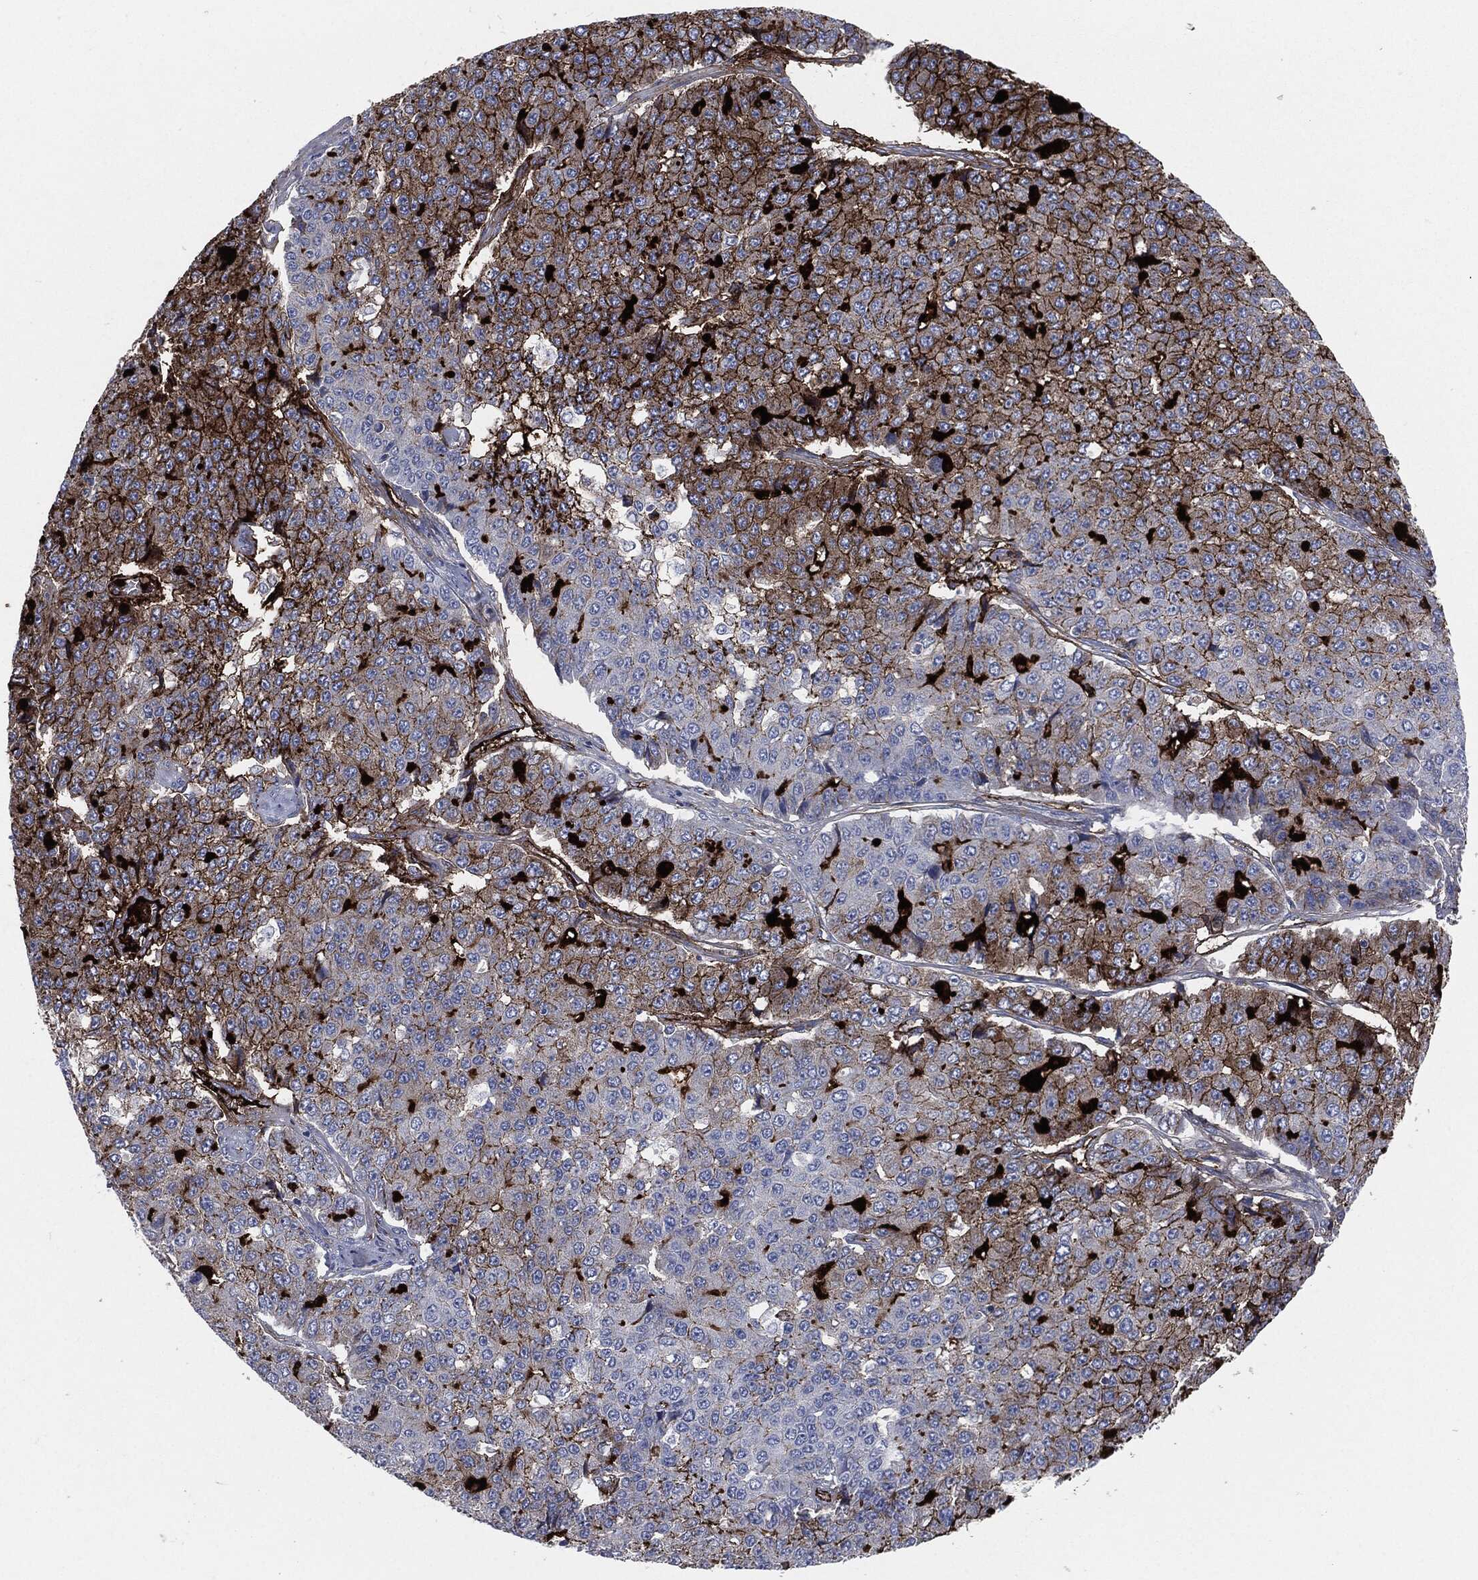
{"staining": {"intensity": "strong", "quantity": "25%-75%", "location": "cytoplasmic/membranous"}, "tissue": "pancreatic cancer", "cell_type": "Tumor cells", "image_type": "cancer", "snomed": [{"axis": "morphology", "description": "Normal tissue, NOS"}, {"axis": "morphology", "description": "Adenocarcinoma, NOS"}, {"axis": "topography", "description": "Pancreas"}, {"axis": "topography", "description": "Duodenum"}], "caption": "Strong cytoplasmic/membranous positivity is present in approximately 25%-75% of tumor cells in pancreatic cancer (adenocarcinoma).", "gene": "APOB", "patient": {"sex": "male", "age": 50}}